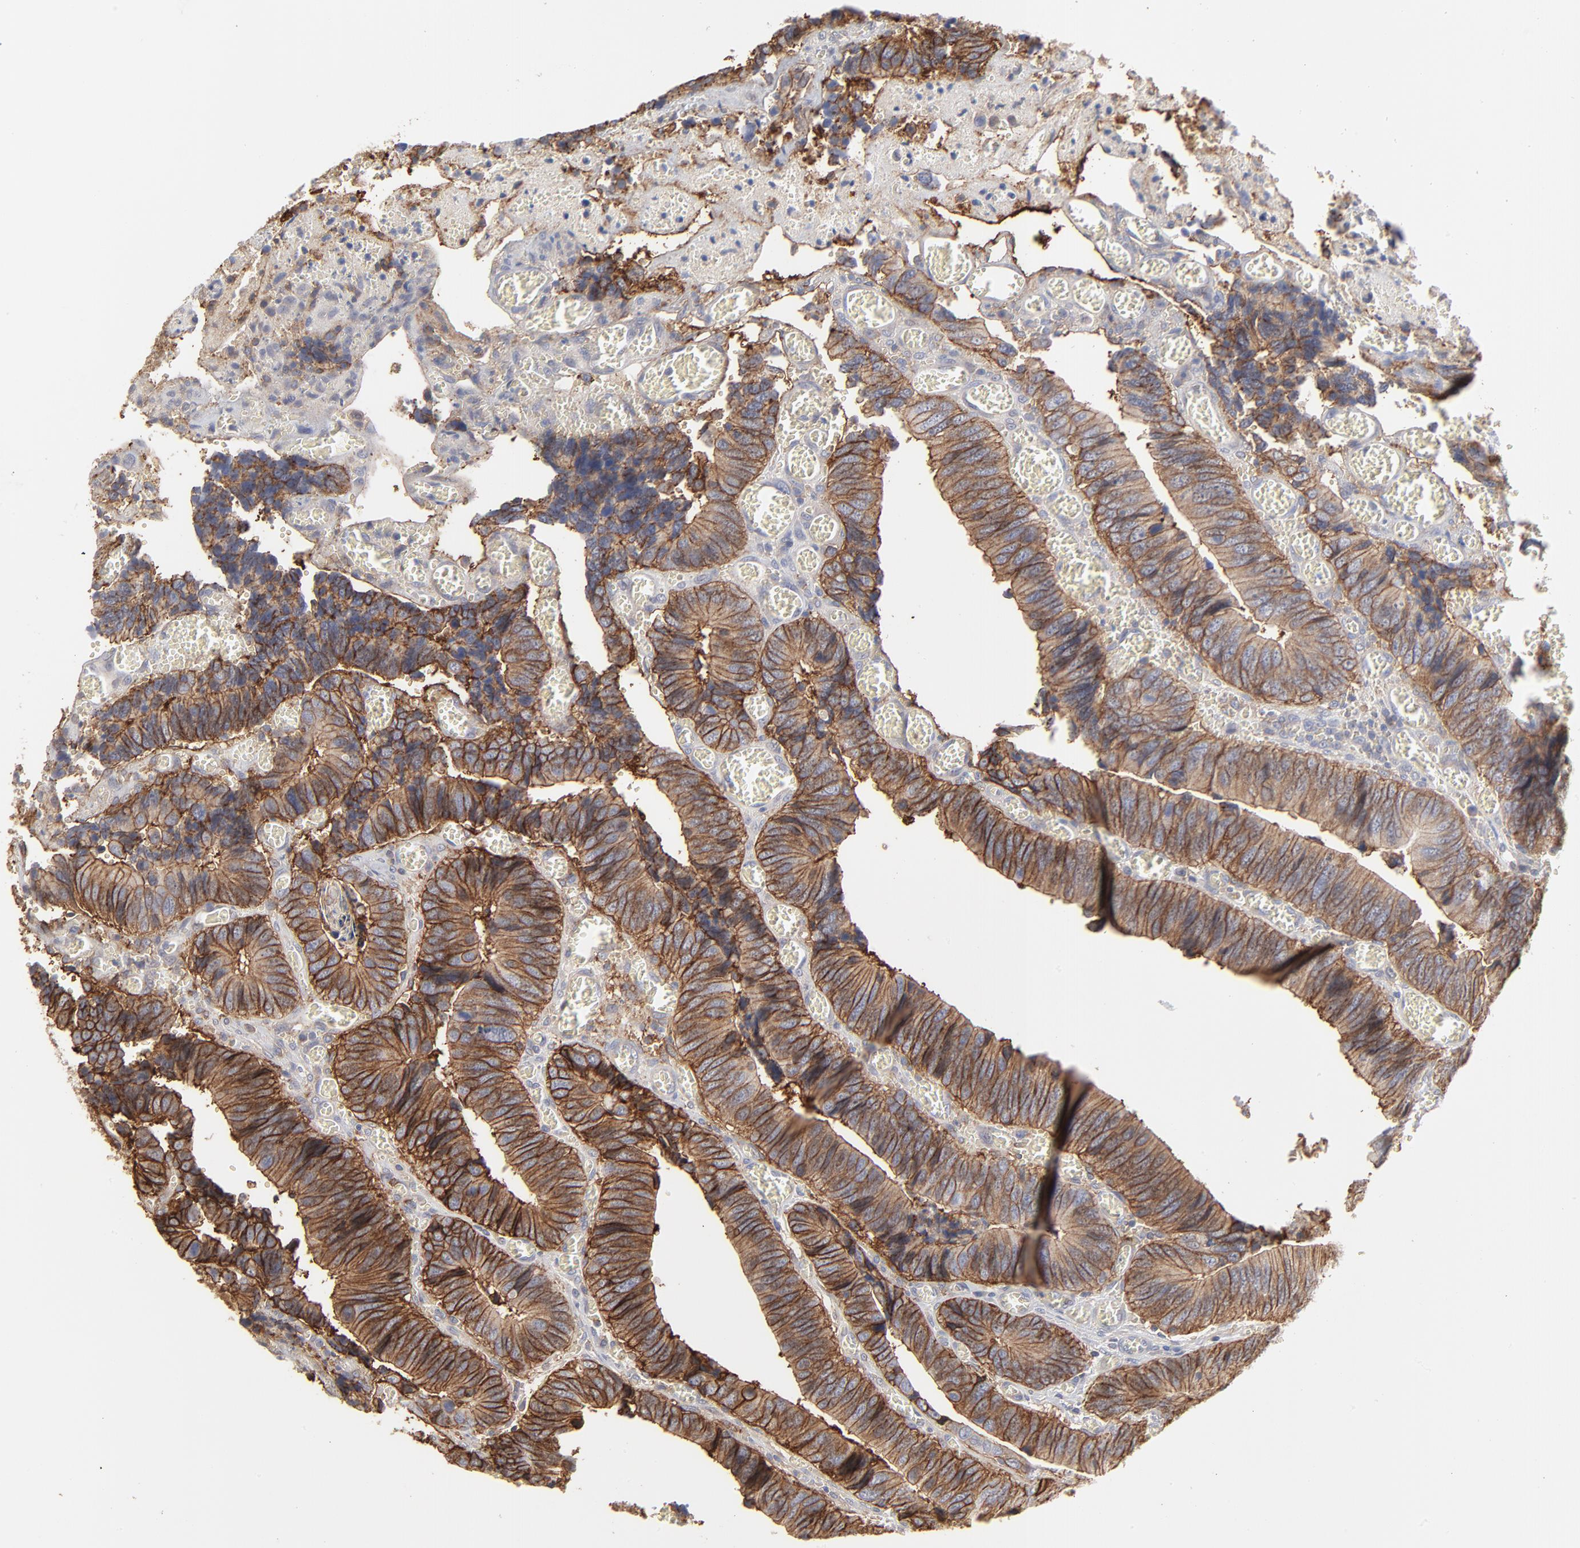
{"staining": {"intensity": "strong", "quantity": ">75%", "location": "cytoplasmic/membranous"}, "tissue": "colorectal cancer", "cell_type": "Tumor cells", "image_type": "cancer", "snomed": [{"axis": "morphology", "description": "Adenocarcinoma, NOS"}, {"axis": "topography", "description": "Colon"}], "caption": "Human colorectal cancer stained for a protein (brown) displays strong cytoplasmic/membranous positive expression in approximately >75% of tumor cells.", "gene": "SLC16A1", "patient": {"sex": "male", "age": 72}}